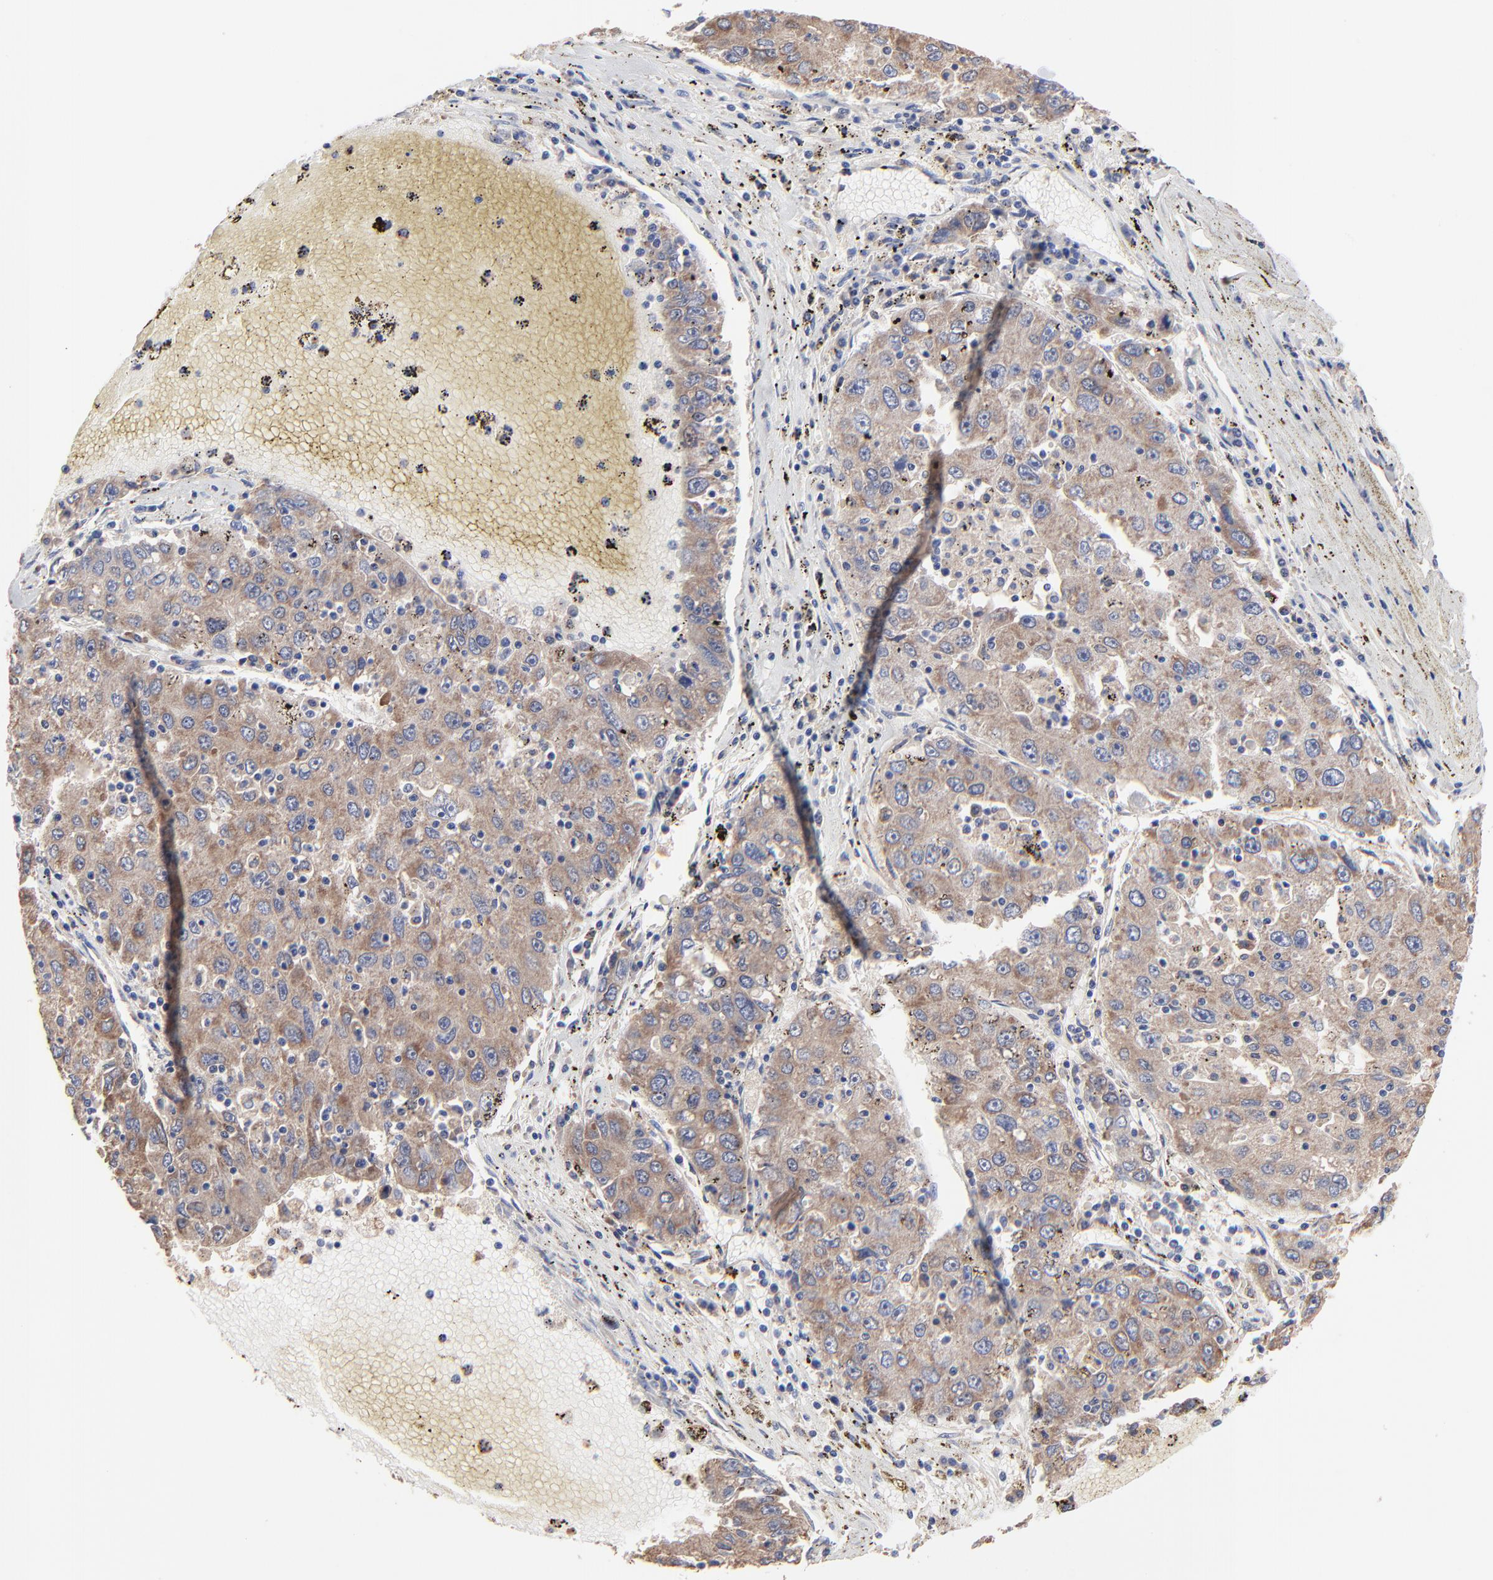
{"staining": {"intensity": "moderate", "quantity": ">75%", "location": "cytoplasmic/membranous"}, "tissue": "liver cancer", "cell_type": "Tumor cells", "image_type": "cancer", "snomed": [{"axis": "morphology", "description": "Carcinoma, Hepatocellular, NOS"}, {"axis": "topography", "description": "Liver"}], "caption": "Liver cancer tissue displays moderate cytoplasmic/membranous expression in approximately >75% of tumor cells The staining was performed using DAB, with brown indicating positive protein expression. Nuclei are stained blue with hematoxylin.", "gene": "PPFIBP2", "patient": {"sex": "male", "age": 49}}